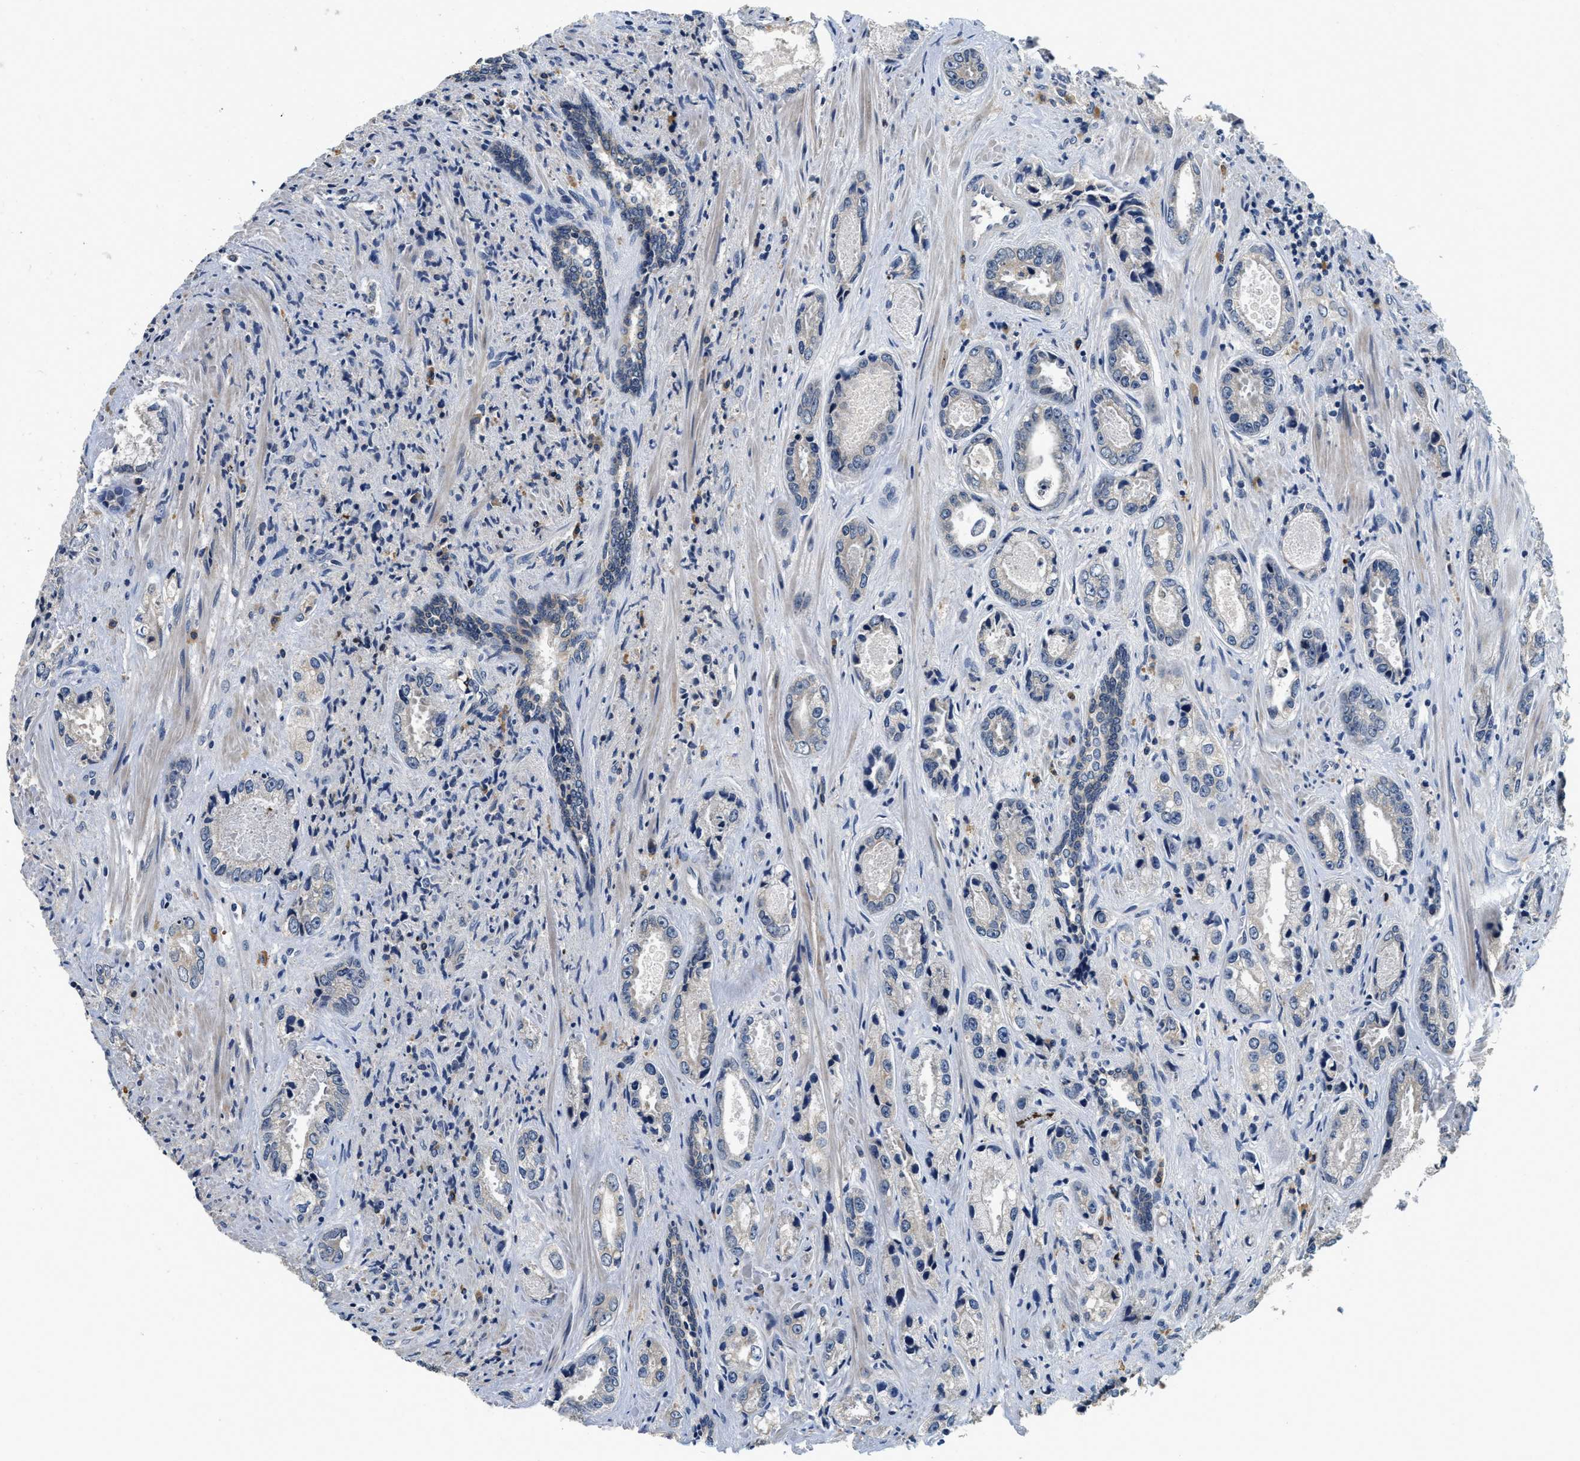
{"staining": {"intensity": "negative", "quantity": "none", "location": "none"}, "tissue": "prostate cancer", "cell_type": "Tumor cells", "image_type": "cancer", "snomed": [{"axis": "morphology", "description": "Adenocarcinoma, High grade"}, {"axis": "topography", "description": "Prostate"}], "caption": "Human prostate high-grade adenocarcinoma stained for a protein using immunohistochemistry (IHC) reveals no staining in tumor cells.", "gene": "ALDH3A2", "patient": {"sex": "male", "age": 61}}